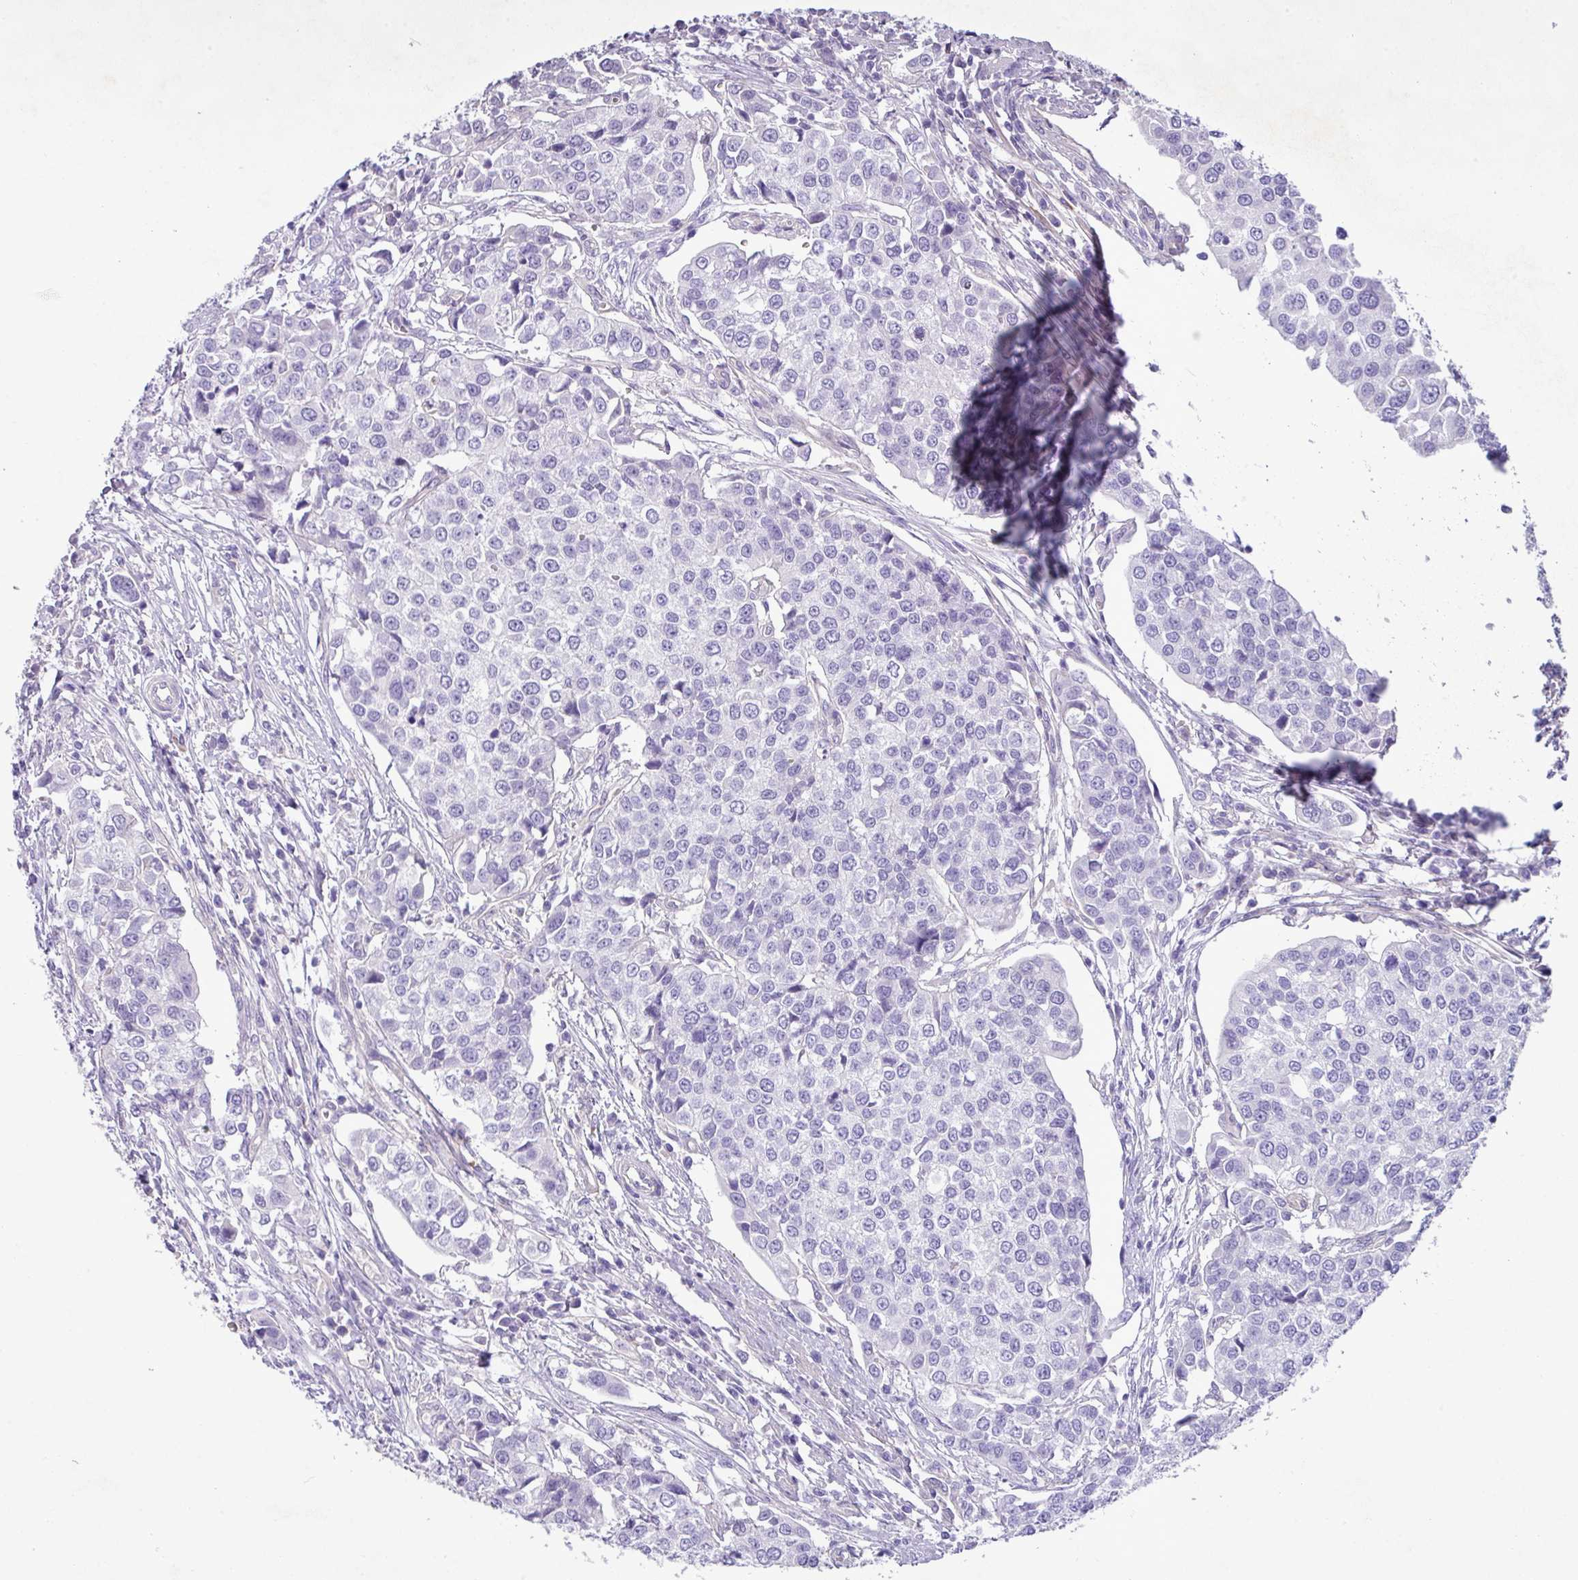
{"staining": {"intensity": "negative", "quantity": "none", "location": "none"}, "tissue": "urothelial cancer", "cell_type": "Tumor cells", "image_type": "cancer", "snomed": [{"axis": "morphology", "description": "Urothelial carcinoma, Low grade"}, {"axis": "topography", "description": "Urinary bladder"}], "caption": "Tumor cells are negative for protein expression in human urothelial carcinoma (low-grade).", "gene": "KIRREL3", "patient": {"sex": "female", "age": 78}}